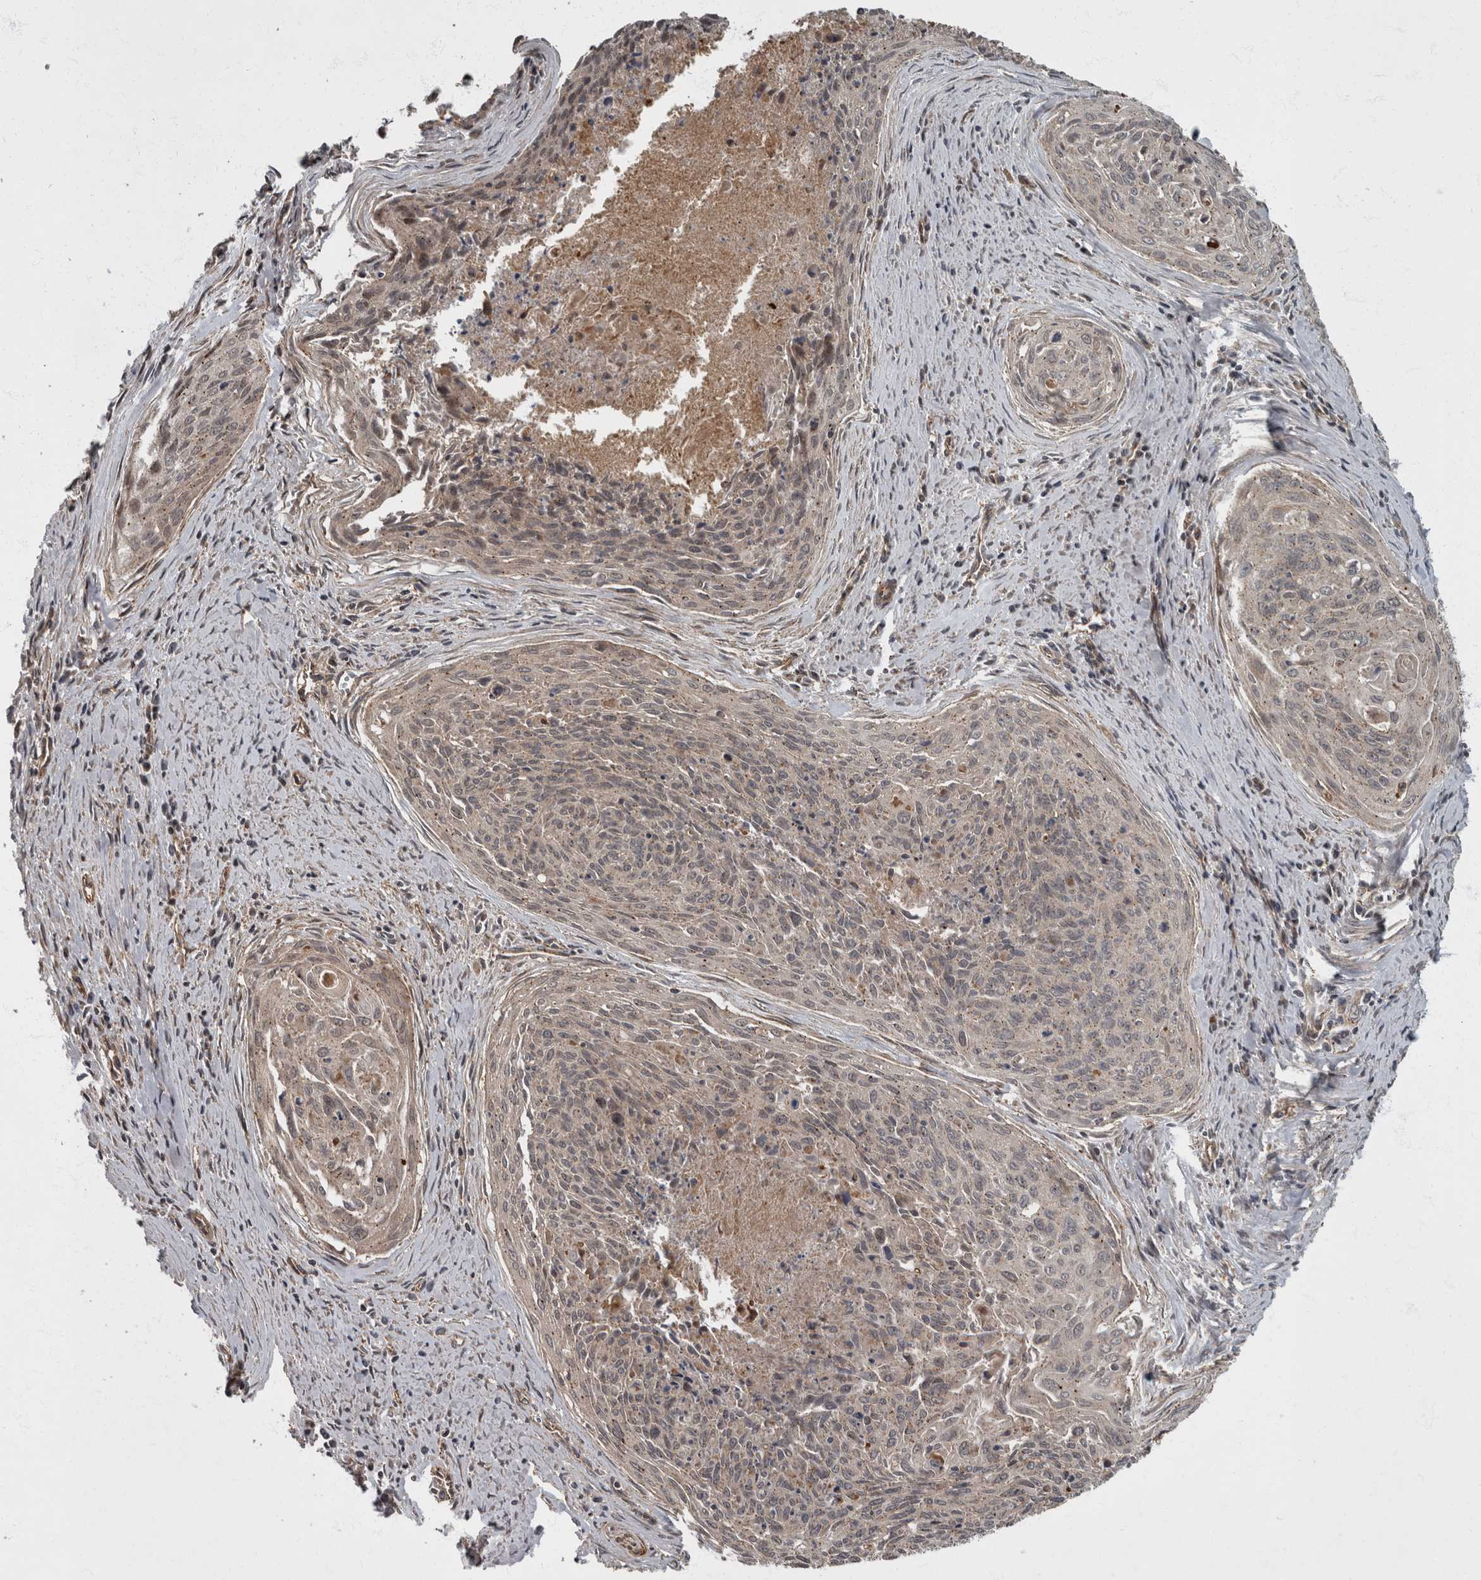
{"staining": {"intensity": "weak", "quantity": "<25%", "location": "cytoplasmic/membranous"}, "tissue": "cervical cancer", "cell_type": "Tumor cells", "image_type": "cancer", "snomed": [{"axis": "morphology", "description": "Squamous cell carcinoma, NOS"}, {"axis": "topography", "description": "Cervix"}], "caption": "IHC micrograph of neoplastic tissue: human squamous cell carcinoma (cervical) stained with DAB reveals no significant protein staining in tumor cells.", "gene": "VEGFD", "patient": {"sex": "female", "age": 55}}